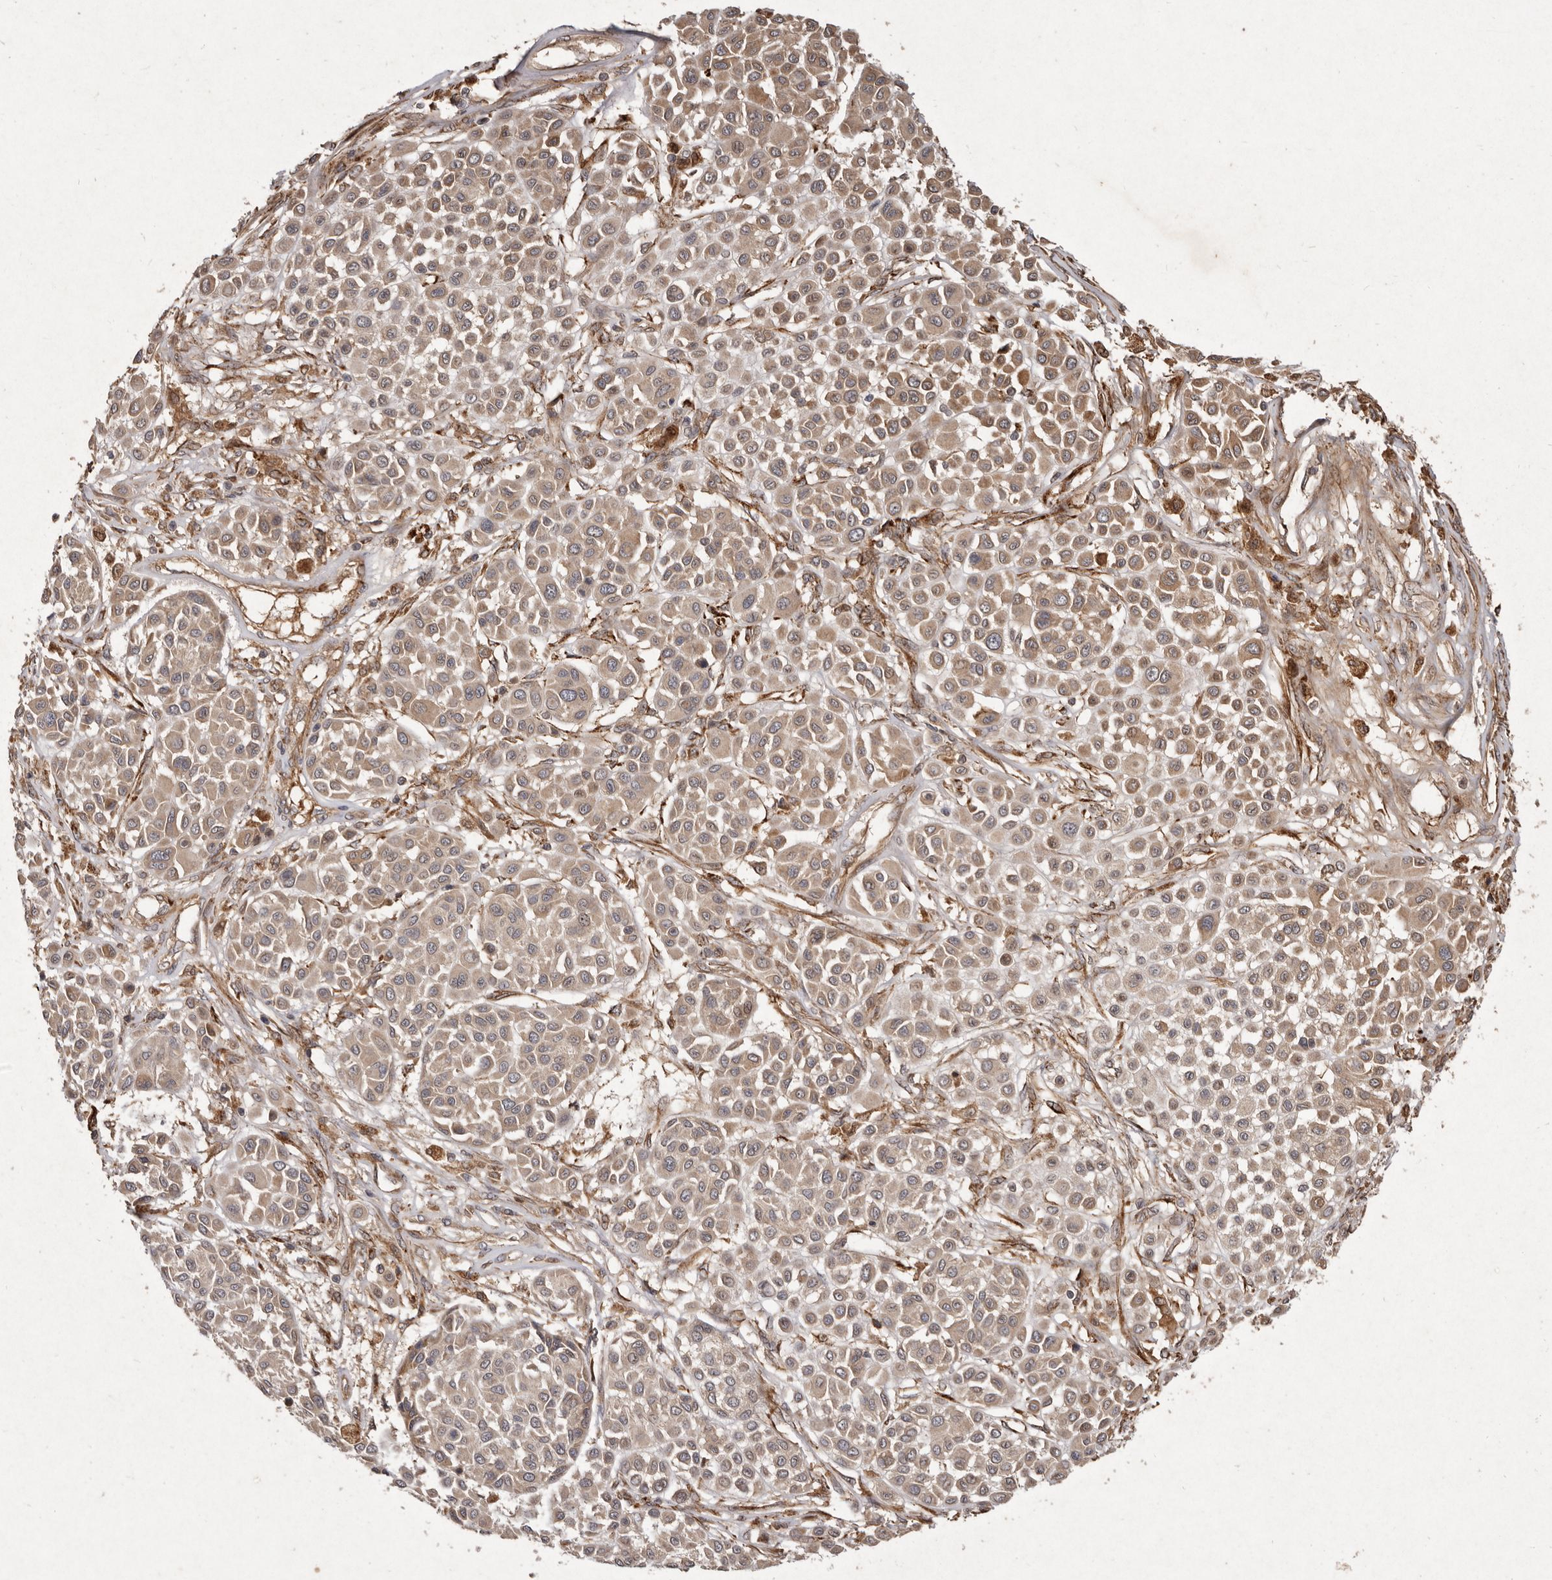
{"staining": {"intensity": "weak", "quantity": "25%-75%", "location": "cytoplasmic/membranous"}, "tissue": "melanoma", "cell_type": "Tumor cells", "image_type": "cancer", "snomed": [{"axis": "morphology", "description": "Malignant melanoma, Metastatic site"}, {"axis": "topography", "description": "Soft tissue"}], "caption": "Immunohistochemical staining of malignant melanoma (metastatic site) demonstrates low levels of weak cytoplasmic/membranous protein expression in about 25%-75% of tumor cells.", "gene": "SEMA3A", "patient": {"sex": "male", "age": 41}}